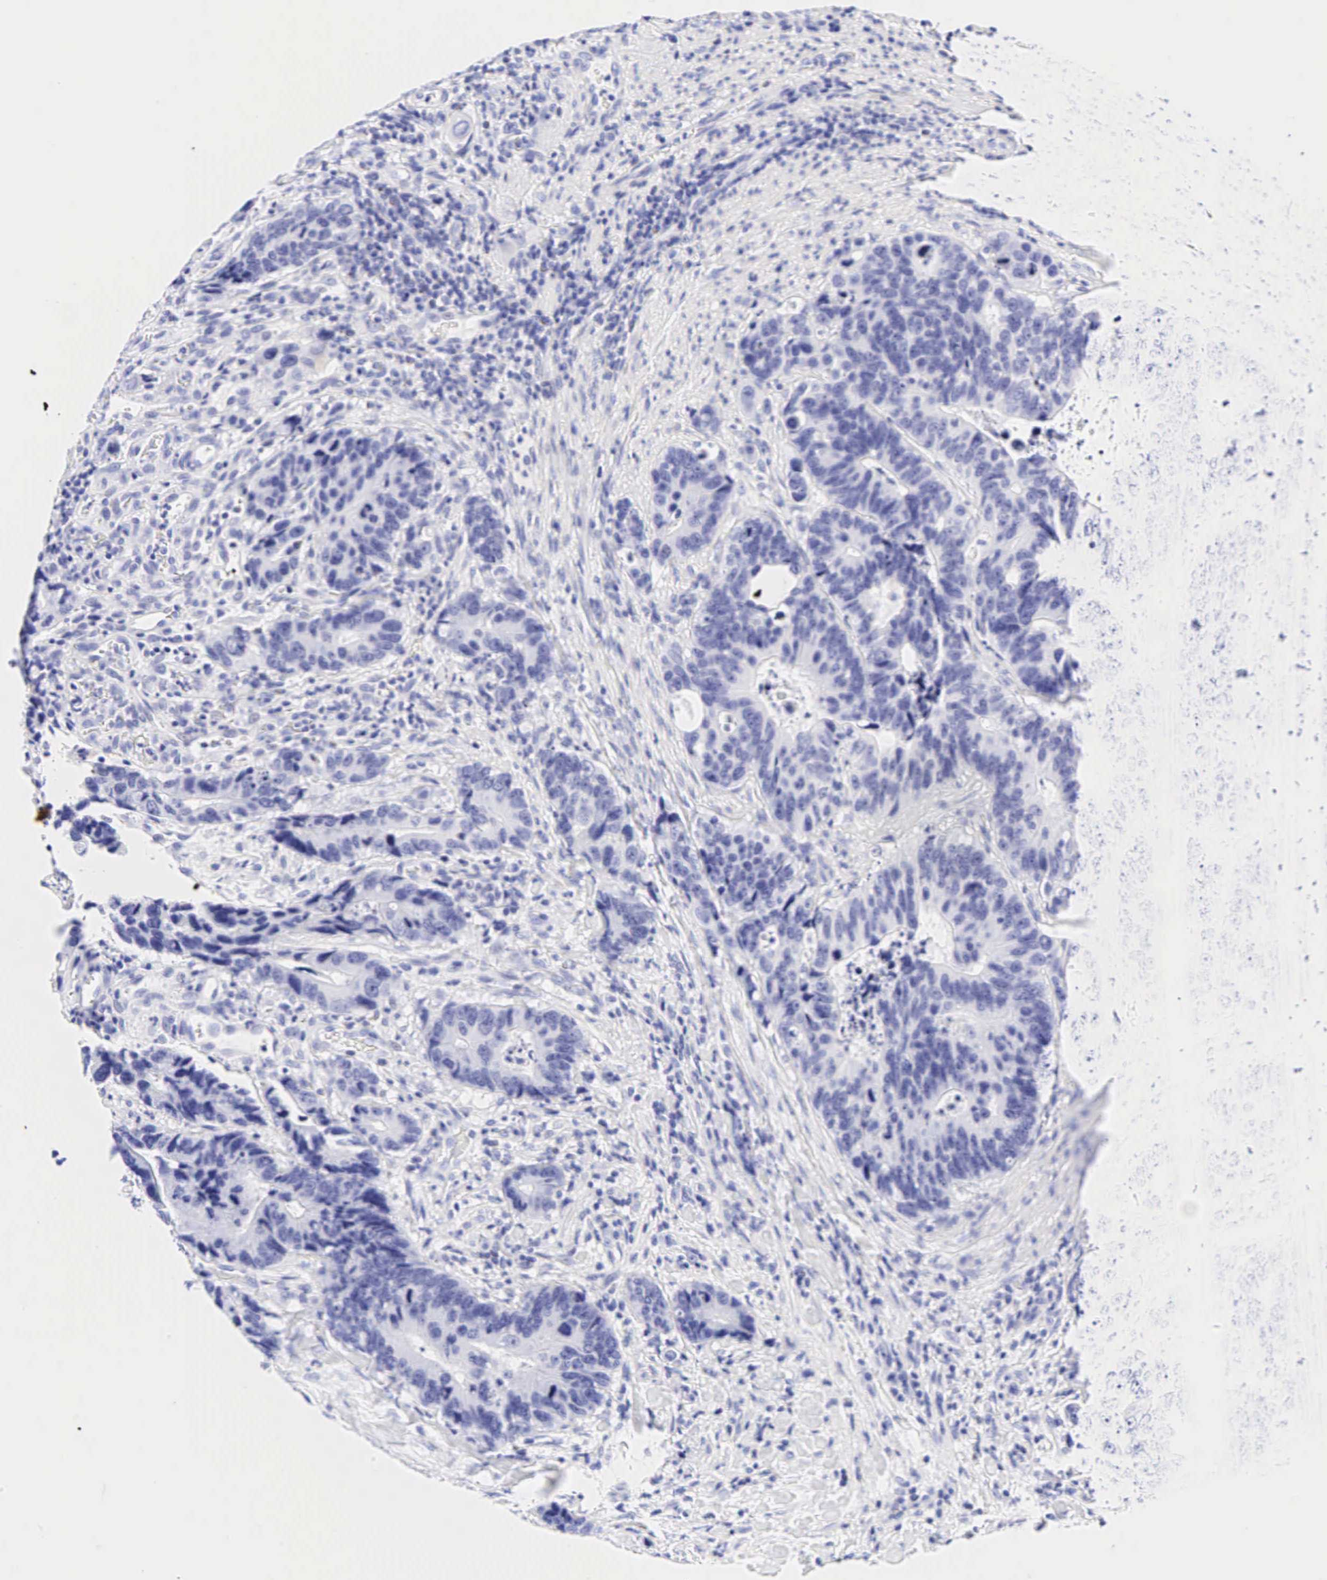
{"staining": {"intensity": "negative", "quantity": "none", "location": "none"}, "tissue": "colorectal cancer", "cell_type": "Tumor cells", "image_type": "cancer", "snomed": [{"axis": "morphology", "description": "Adenocarcinoma, NOS"}, {"axis": "topography", "description": "Colon"}], "caption": "High magnification brightfield microscopy of adenocarcinoma (colorectal) stained with DAB (3,3'-diaminobenzidine) (brown) and counterstained with hematoxylin (blue): tumor cells show no significant expression.", "gene": "KRT7", "patient": {"sex": "male", "age": 56}}